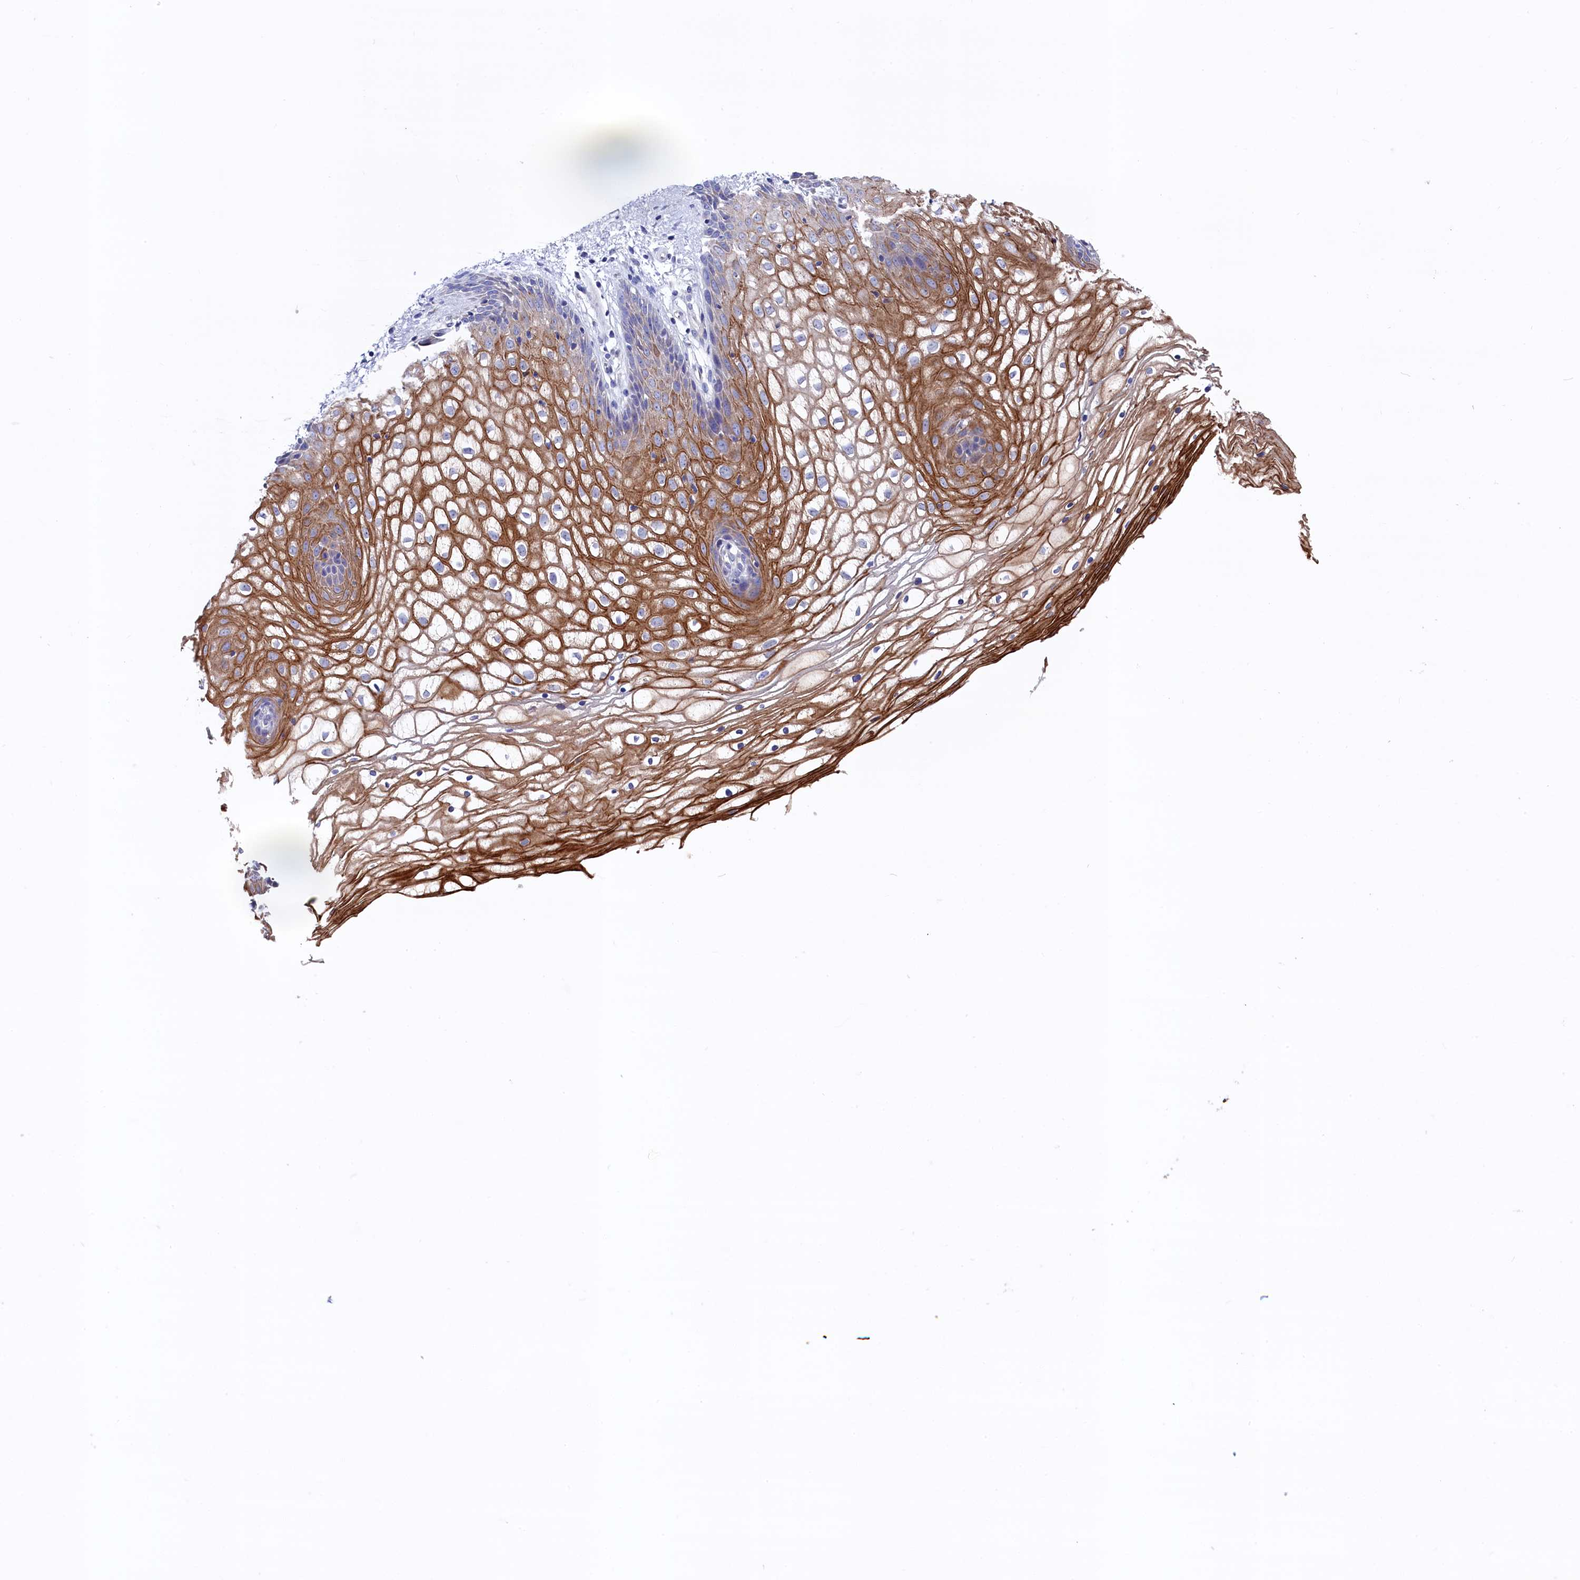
{"staining": {"intensity": "strong", "quantity": "25%-75%", "location": "cytoplasmic/membranous"}, "tissue": "vagina", "cell_type": "Squamous epithelial cells", "image_type": "normal", "snomed": [{"axis": "morphology", "description": "Normal tissue, NOS"}, {"axis": "topography", "description": "Vagina"}], "caption": "Immunohistochemistry (IHC) photomicrograph of unremarkable vagina: vagina stained using immunohistochemistry (IHC) displays high levels of strong protein expression localized specifically in the cytoplasmic/membranous of squamous epithelial cells, appearing as a cytoplasmic/membranous brown color.", "gene": "GPR108", "patient": {"sex": "female", "age": 34}}